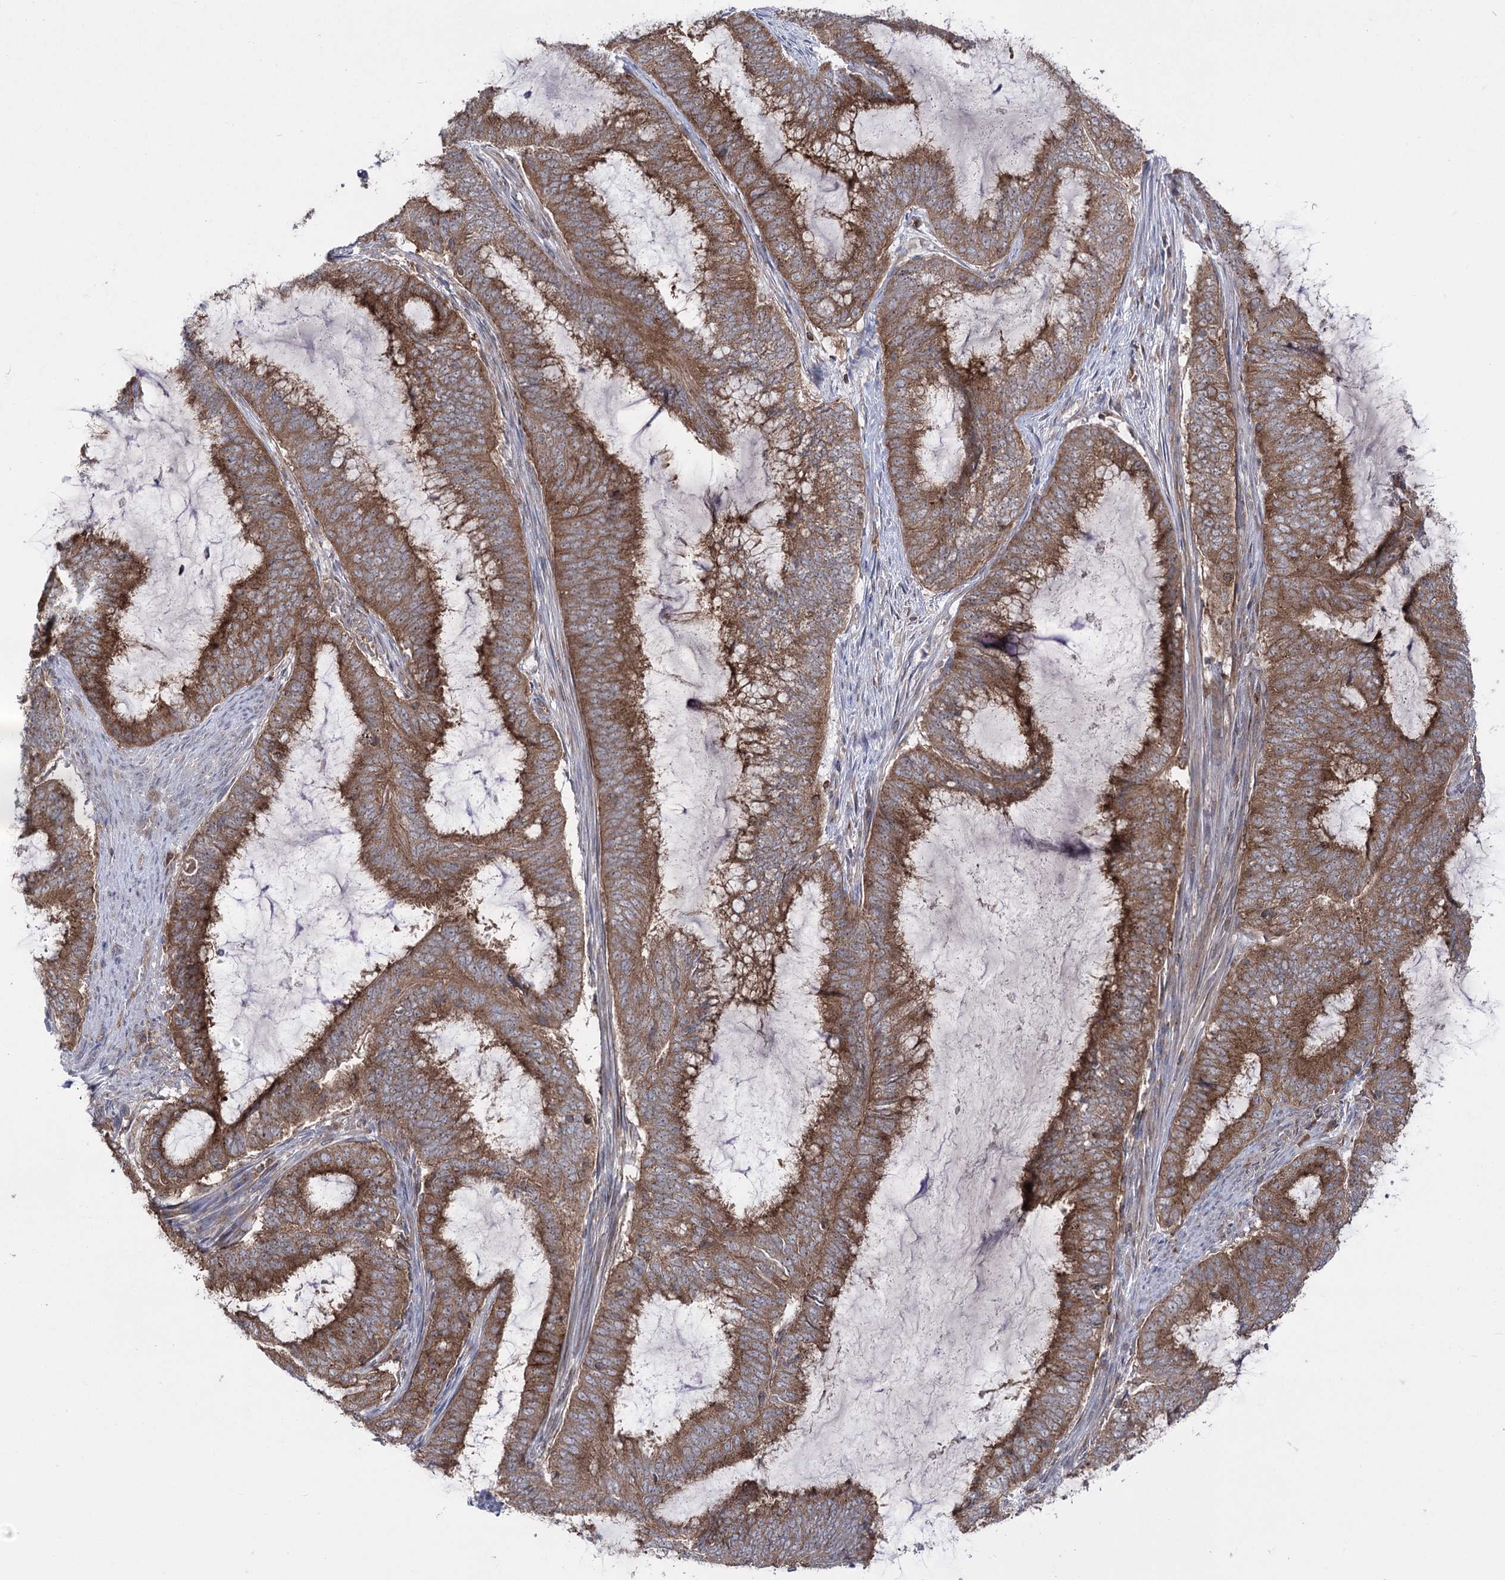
{"staining": {"intensity": "moderate", "quantity": ">75%", "location": "cytoplasmic/membranous"}, "tissue": "endometrial cancer", "cell_type": "Tumor cells", "image_type": "cancer", "snomed": [{"axis": "morphology", "description": "Adenocarcinoma, NOS"}, {"axis": "topography", "description": "Endometrium"}], "caption": "The micrograph displays immunohistochemical staining of endometrial cancer. There is moderate cytoplasmic/membranous positivity is identified in approximately >75% of tumor cells.", "gene": "ZNF622", "patient": {"sex": "female", "age": 51}}